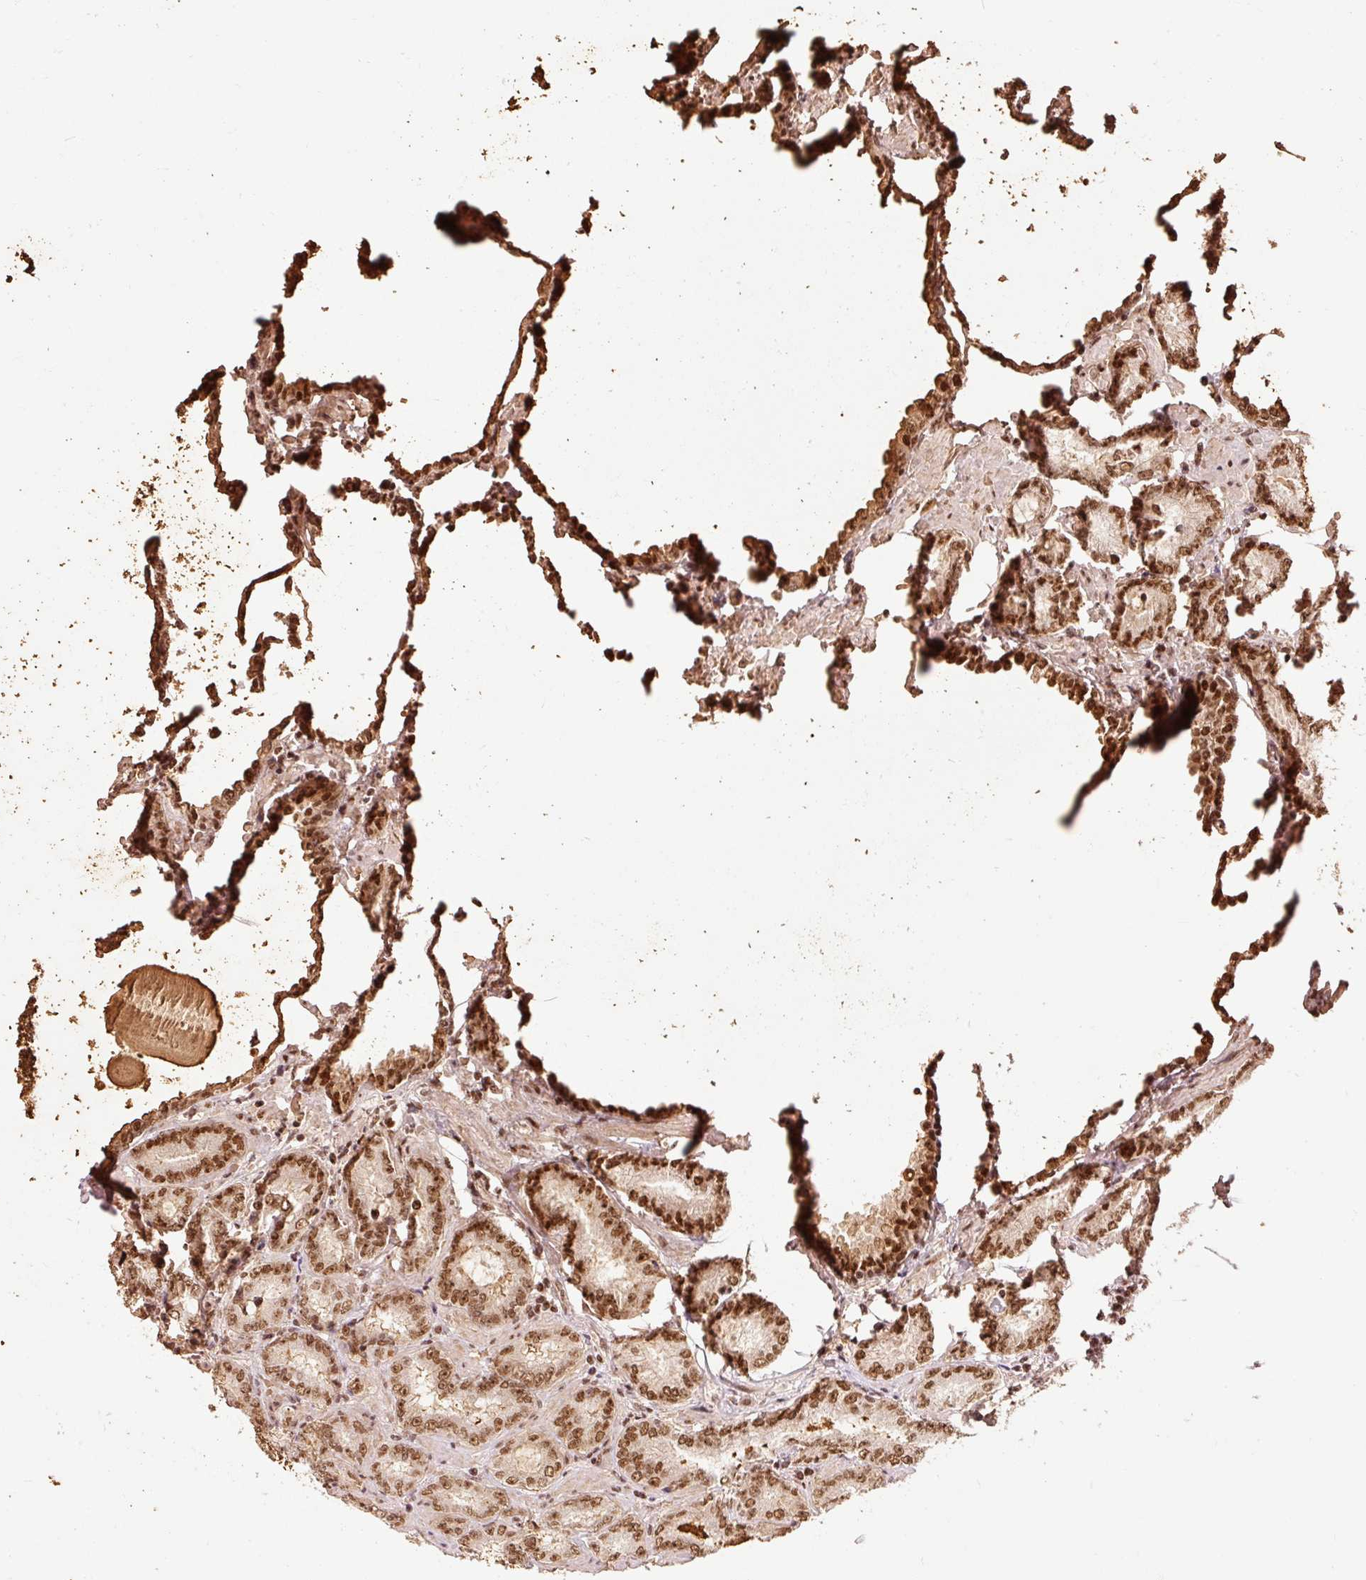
{"staining": {"intensity": "strong", "quantity": ">75%", "location": "nuclear"}, "tissue": "prostate cancer", "cell_type": "Tumor cells", "image_type": "cancer", "snomed": [{"axis": "morphology", "description": "Adenocarcinoma, High grade"}, {"axis": "topography", "description": "Prostate"}], "caption": "Immunohistochemical staining of adenocarcinoma (high-grade) (prostate) exhibits high levels of strong nuclear protein staining in approximately >75% of tumor cells.", "gene": "ZBTB44", "patient": {"sex": "male", "age": 72}}